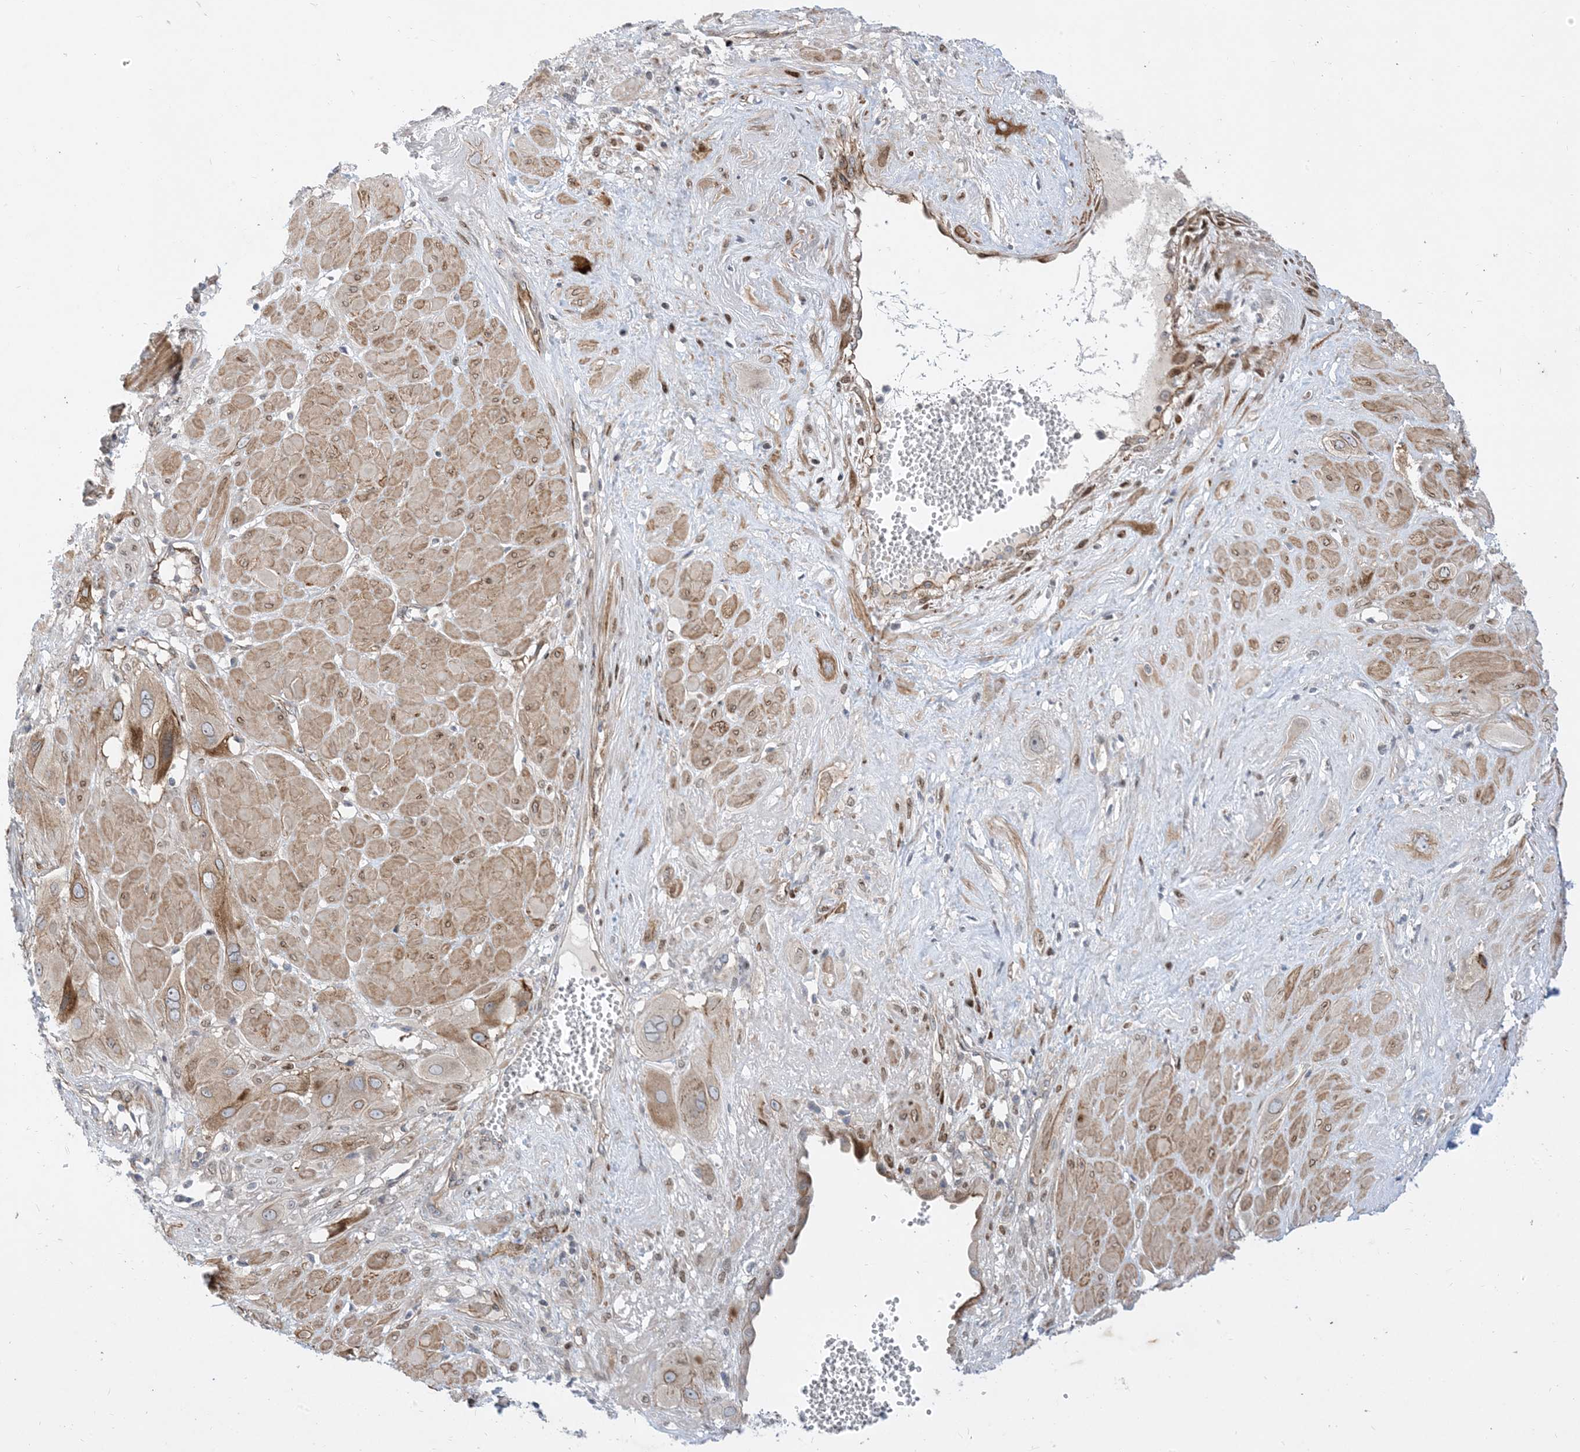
{"staining": {"intensity": "weak", "quantity": "25%-75%", "location": "cytoplasmic/membranous"}, "tissue": "cervical cancer", "cell_type": "Tumor cells", "image_type": "cancer", "snomed": [{"axis": "morphology", "description": "Squamous cell carcinoma, NOS"}, {"axis": "topography", "description": "Cervix"}], "caption": "The immunohistochemical stain labels weak cytoplasmic/membranous positivity in tumor cells of cervical squamous cell carcinoma tissue.", "gene": "TYSND1", "patient": {"sex": "female", "age": 34}}